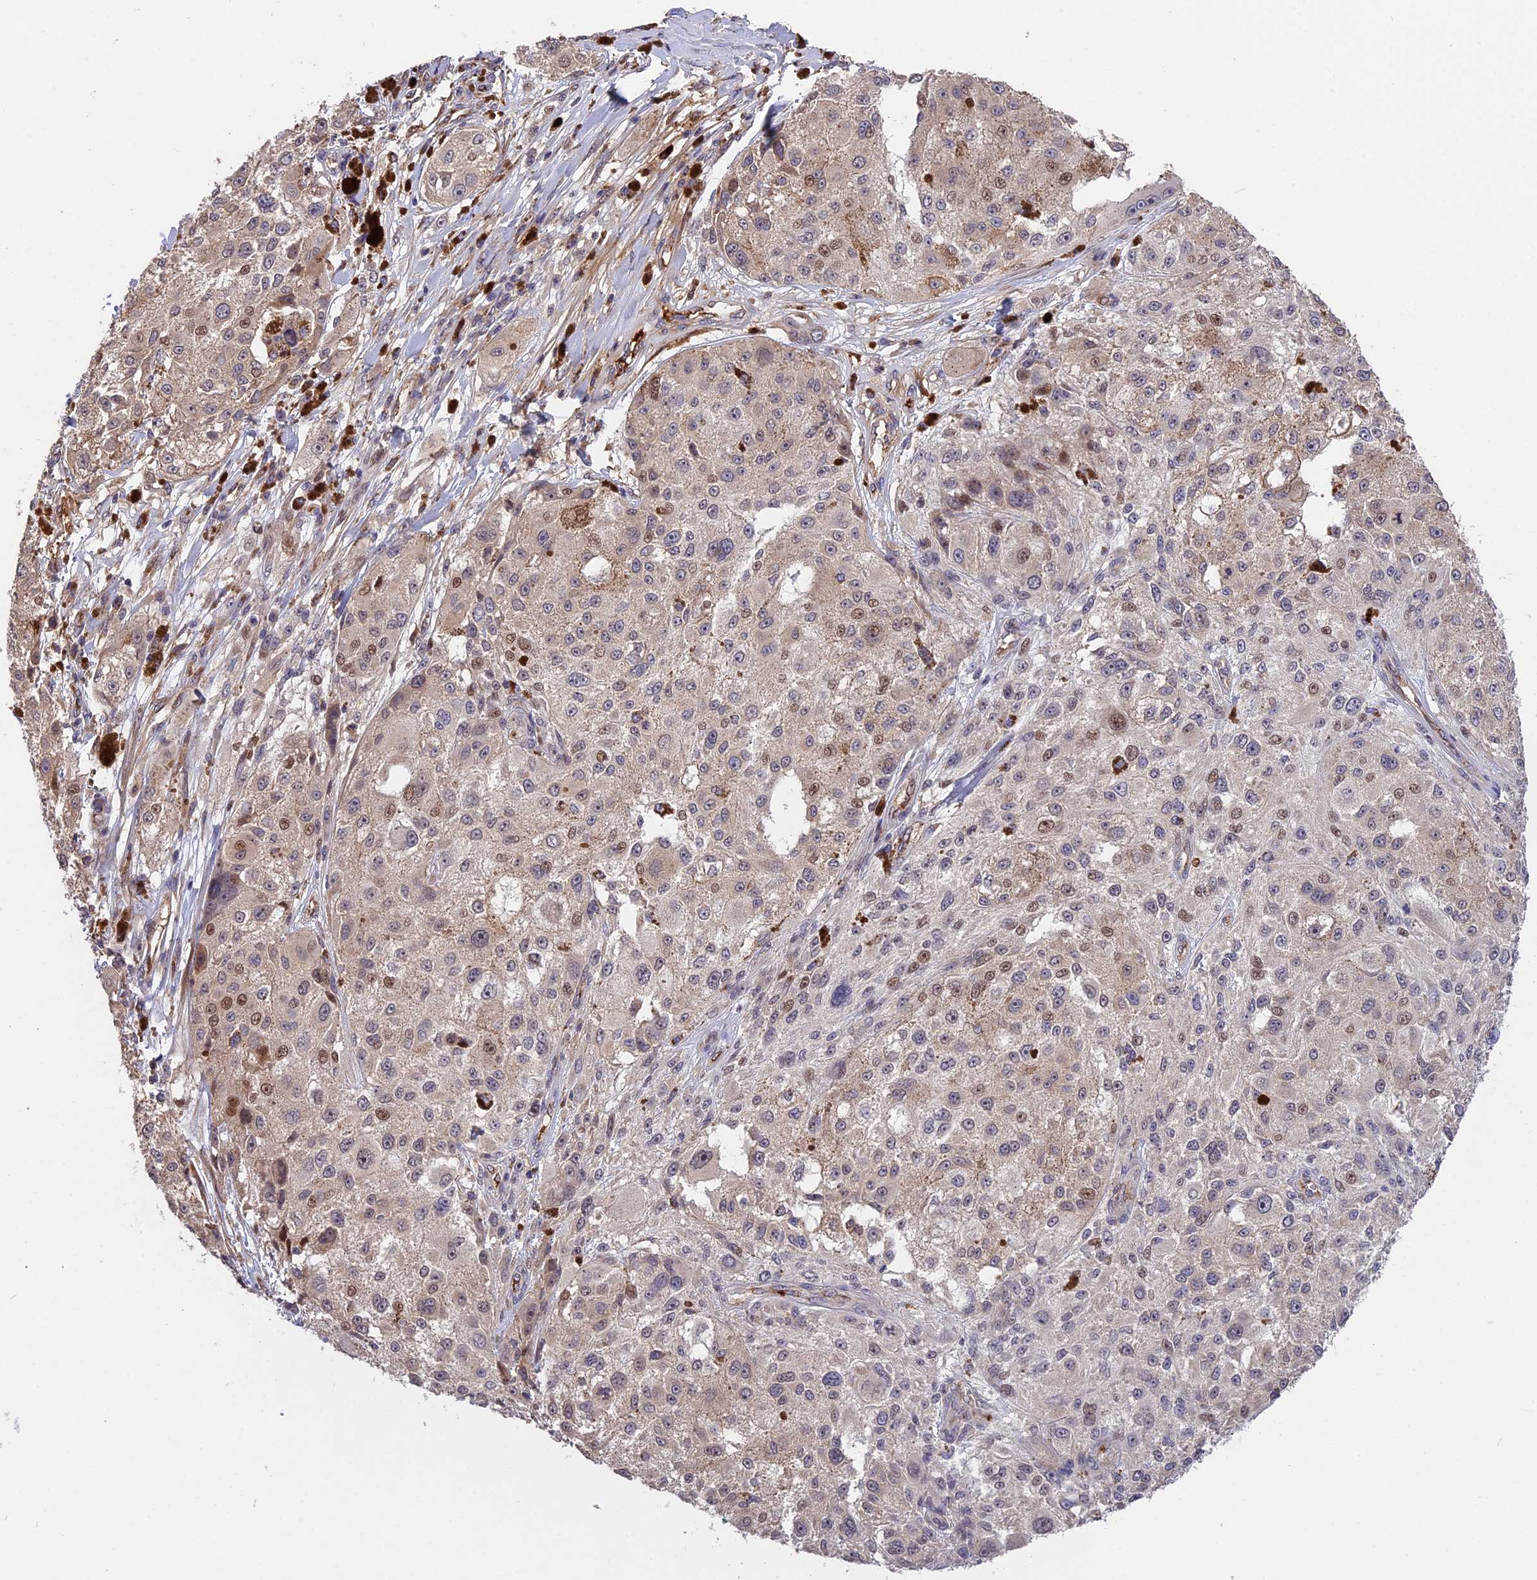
{"staining": {"intensity": "moderate", "quantity": "<25%", "location": "nuclear"}, "tissue": "melanoma", "cell_type": "Tumor cells", "image_type": "cancer", "snomed": [{"axis": "morphology", "description": "Necrosis, NOS"}, {"axis": "morphology", "description": "Malignant melanoma, NOS"}, {"axis": "topography", "description": "Skin"}], "caption": "Tumor cells demonstrate moderate nuclear positivity in approximately <25% of cells in melanoma.", "gene": "MFSD2A", "patient": {"sex": "female", "age": 87}}